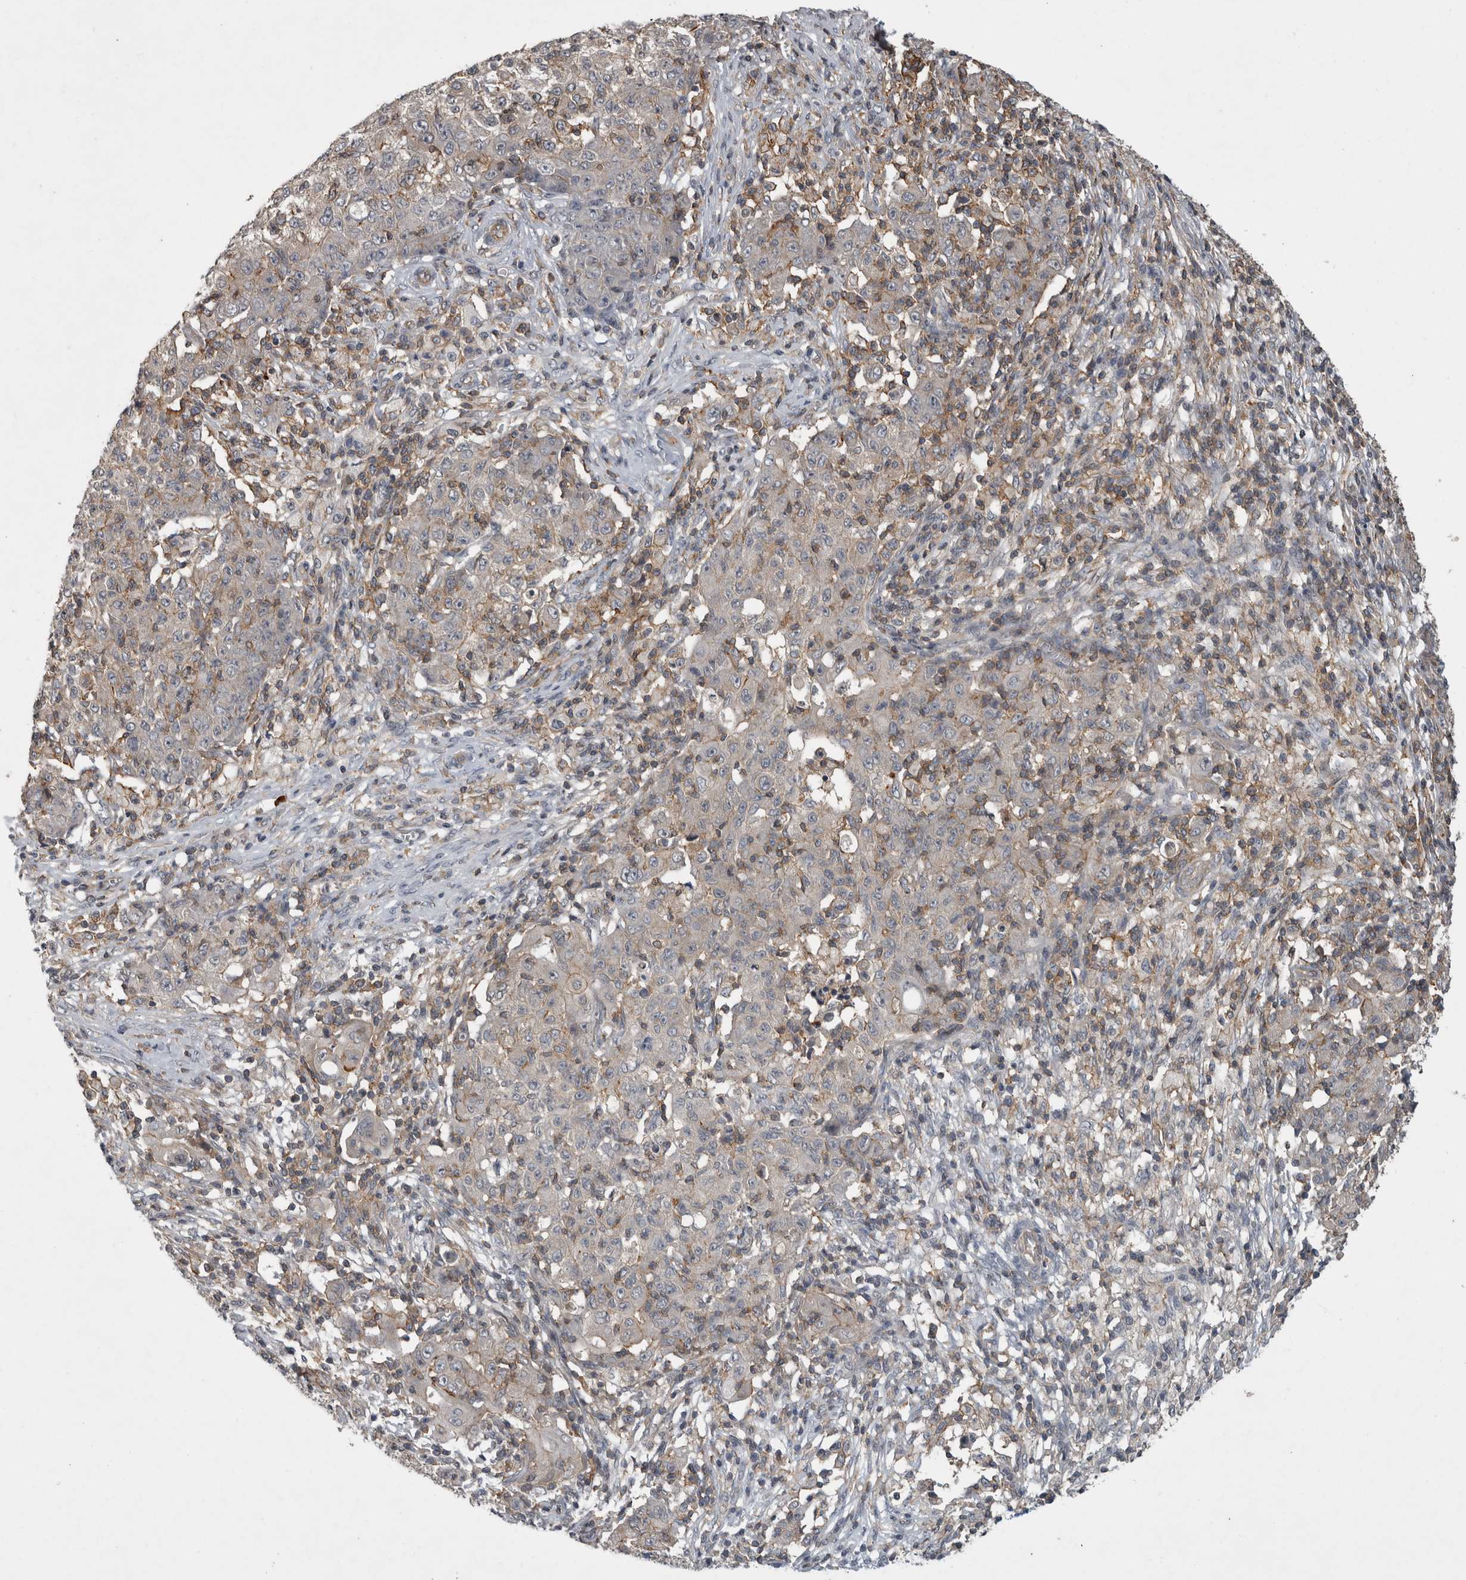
{"staining": {"intensity": "negative", "quantity": "none", "location": "none"}, "tissue": "ovarian cancer", "cell_type": "Tumor cells", "image_type": "cancer", "snomed": [{"axis": "morphology", "description": "Carcinoma, endometroid"}, {"axis": "topography", "description": "Ovary"}], "caption": "The immunohistochemistry (IHC) histopathology image has no significant staining in tumor cells of ovarian cancer tissue.", "gene": "SPATA48", "patient": {"sex": "female", "age": 42}}